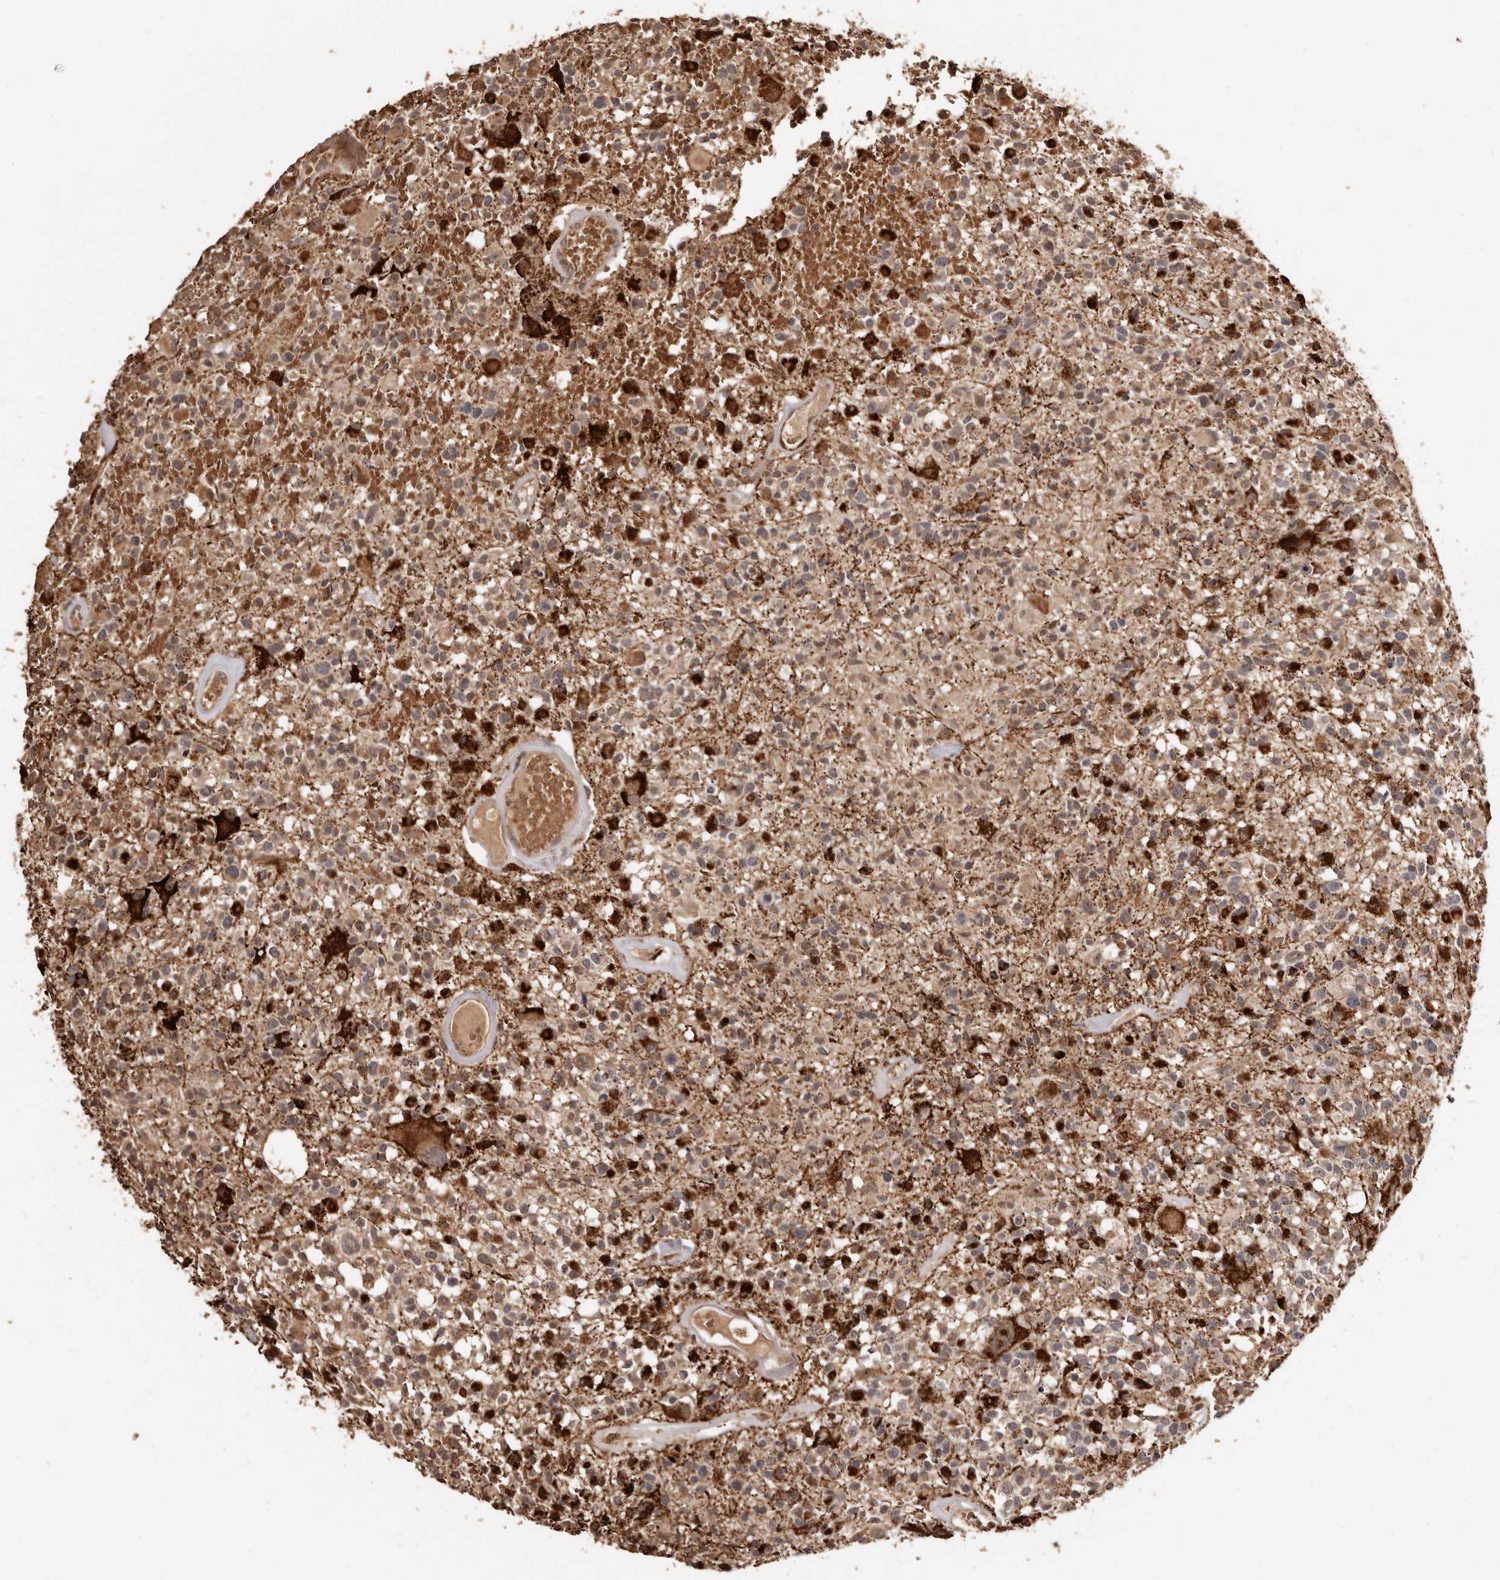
{"staining": {"intensity": "moderate", "quantity": ">75%", "location": "cytoplasmic/membranous"}, "tissue": "glioma", "cell_type": "Tumor cells", "image_type": "cancer", "snomed": [{"axis": "morphology", "description": "Glioma, malignant, High grade"}, {"axis": "morphology", "description": "Glioblastoma, NOS"}, {"axis": "topography", "description": "Brain"}], "caption": "Human glioma stained with a protein marker displays moderate staining in tumor cells.", "gene": "AKAP7", "patient": {"sex": "male", "age": 60}}